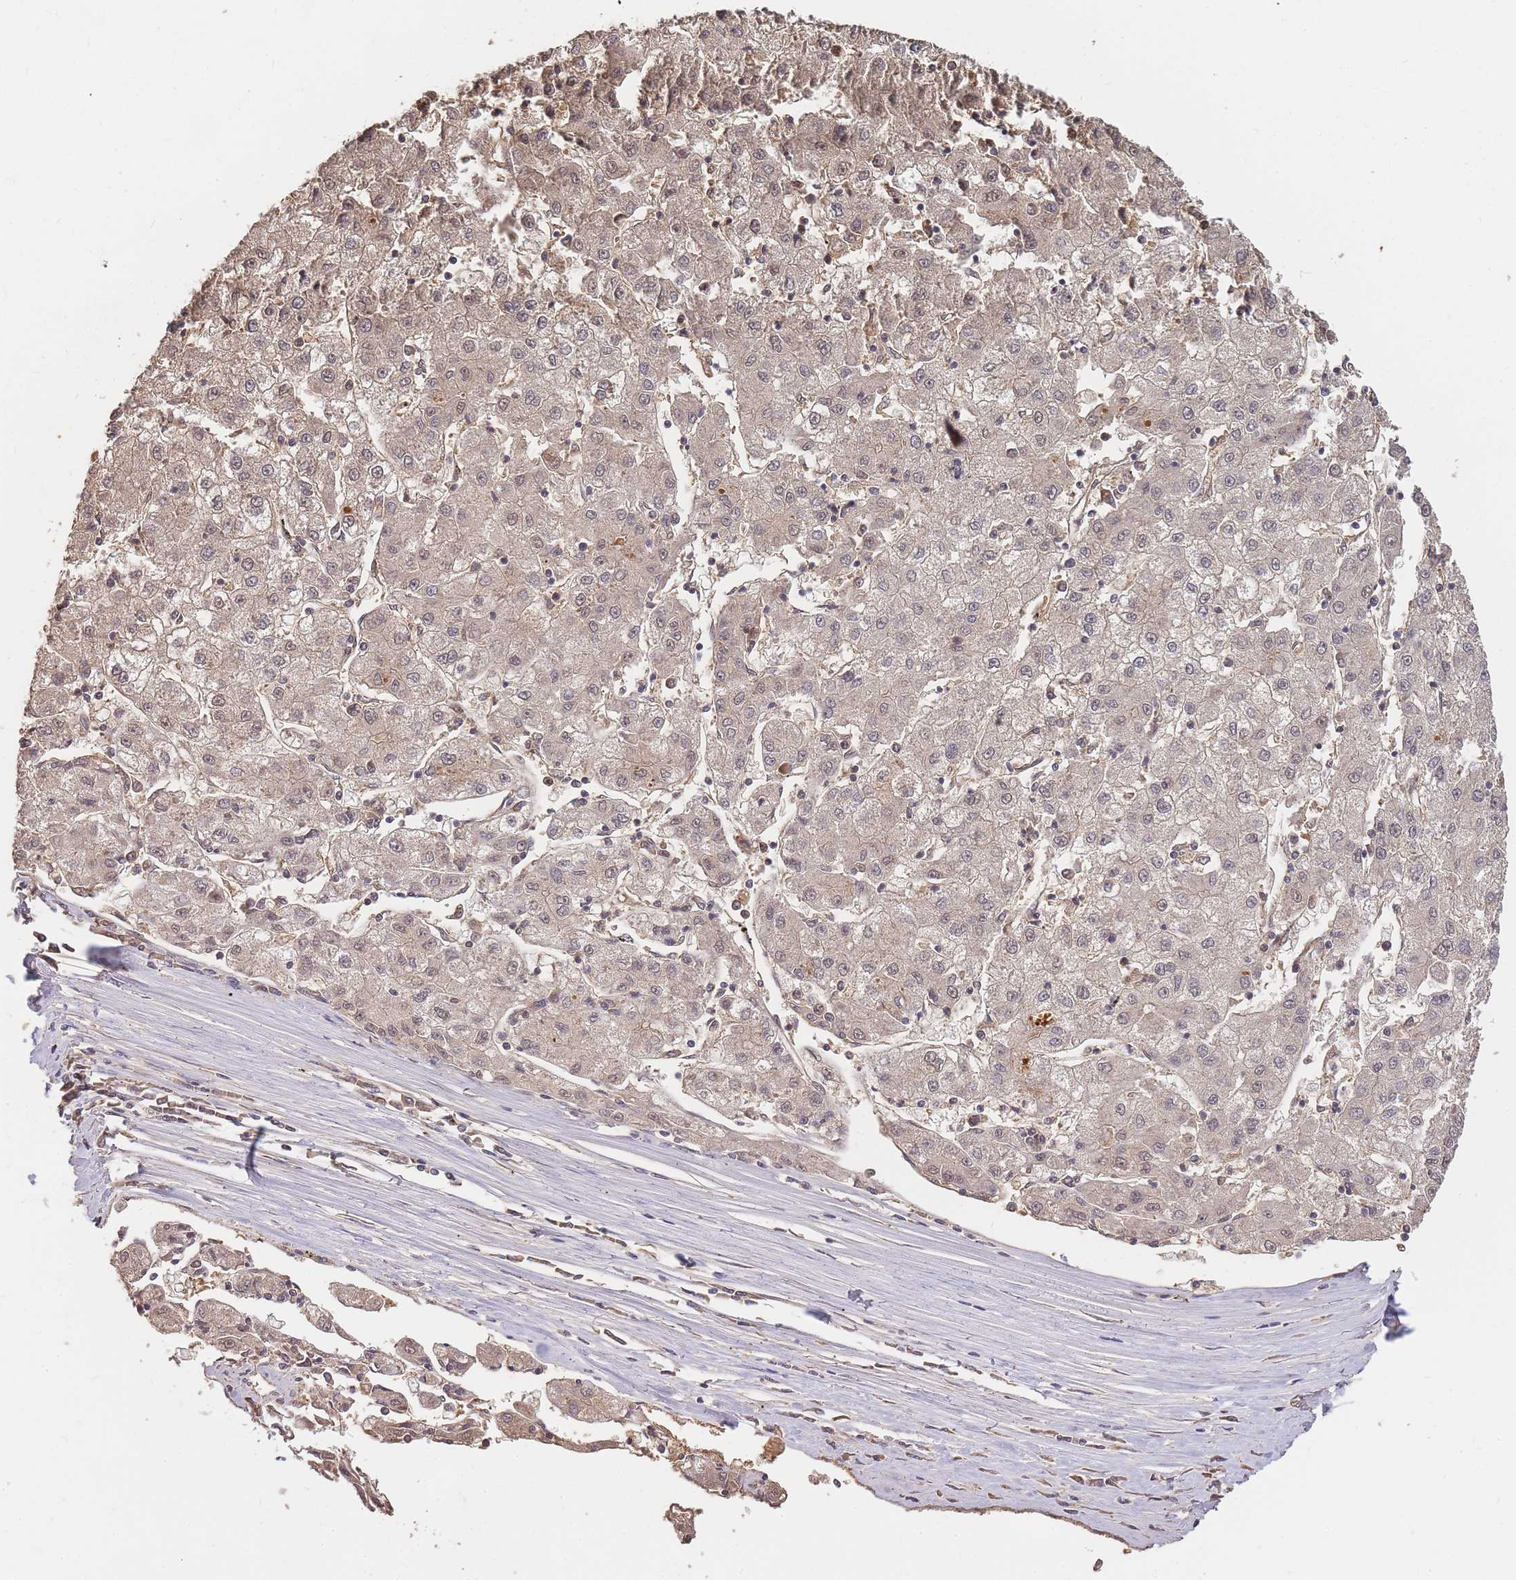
{"staining": {"intensity": "moderate", "quantity": ">75%", "location": "cytoplasmic/membranous,nuclear"}, "tissue": "liver cancer", "cell_type": "Tumor cells", "image_type": "cancer", "snomed": [{"axis": "morphology", "description": "Carcinoma, Hepatocellular, NOS"}, {"axis": "topography", "description": "Liver"}], "caption": "Liver cancer (hepatocellular carcinoma) stained for a protein (brown) reveals moderate cytoplasmic/membranous and nuclear positive positivity in about >75% of tumor cells.", "gene": "CDKN2AIPNL", "patient": {"sex": "male", "age": 72}}